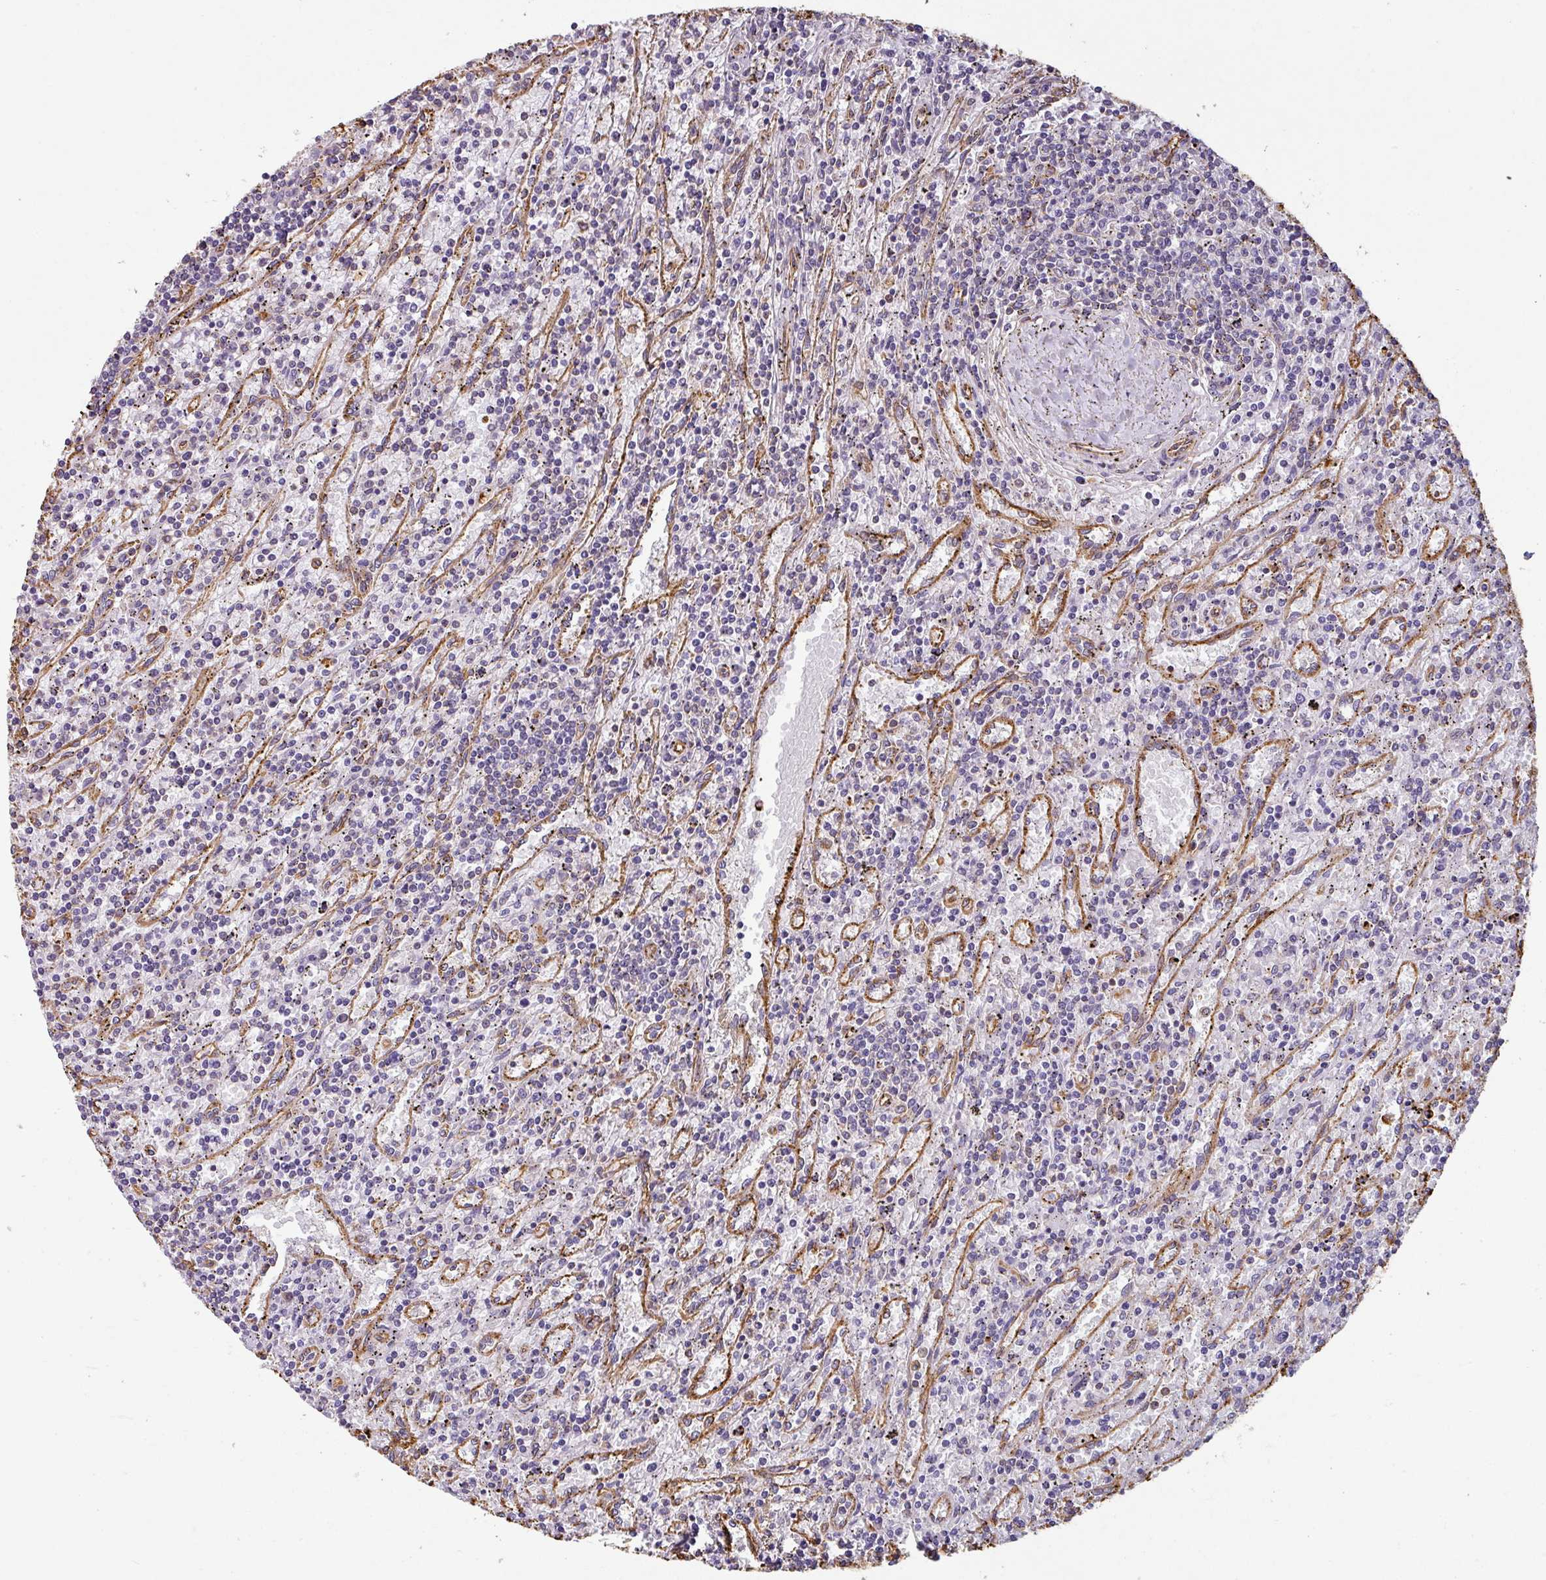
{"staining": {"intensity": "negative", "quantity": "none", "location": "none"}, "tissue": "lymphoma", "cell_type": "Tumor cells", "image_type": "cancer", "snomed": [{"axis": "morphology", "description": "Malignant lymphoma, non-Hodgkin's type, Low grade"}, {"axis": "topography", "description": "Spleen"}], "caption": "High magnification brightfield microscopy of lymphoma stained with DAB (3,3'-diaminobenzidine) (brown) and counterstained with hematoxylin (blue): tumor cells show no significant positivity.", "gene": "ZNF280C", "patient": {"sex": "male", "age": 76}}